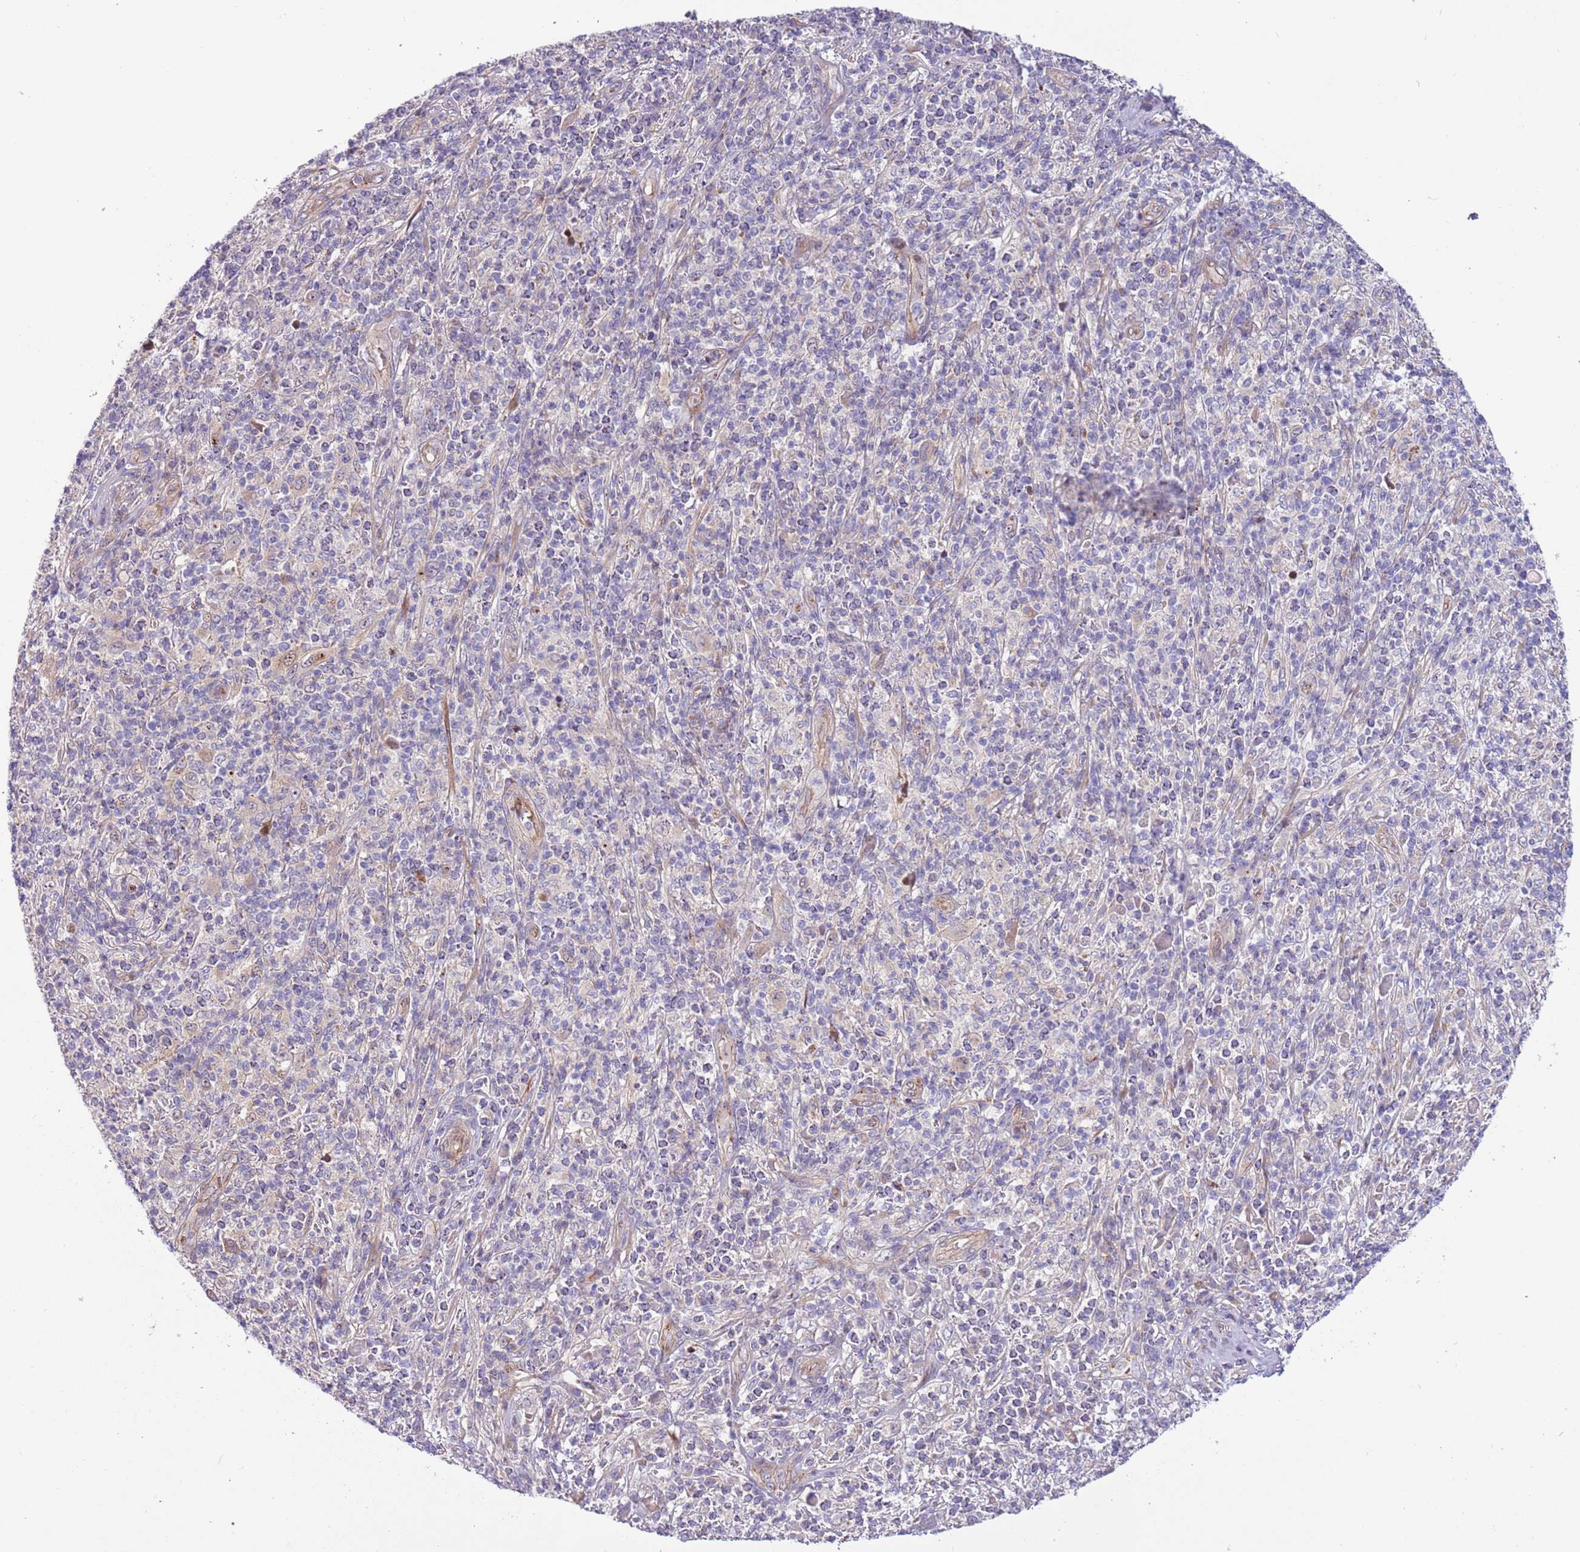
{"staining": {"intensity": "negative", "quantity": "none", "location": "none"}, "tissue": "melanoma", "cell_type": "Tumor cells", "image_type": "cancer", "snomed": [{"axis": "morphology", "description": "Malignant melanoma, NOS"}, {"axis": "topography", "description": "Skin"}], "caption": "This is an immunohistochemistry photomicrograph of melanoma. There is no expression in tumor cells.", "gene": "ITGB6", "patient": {"sex": "male", "age": 66}}